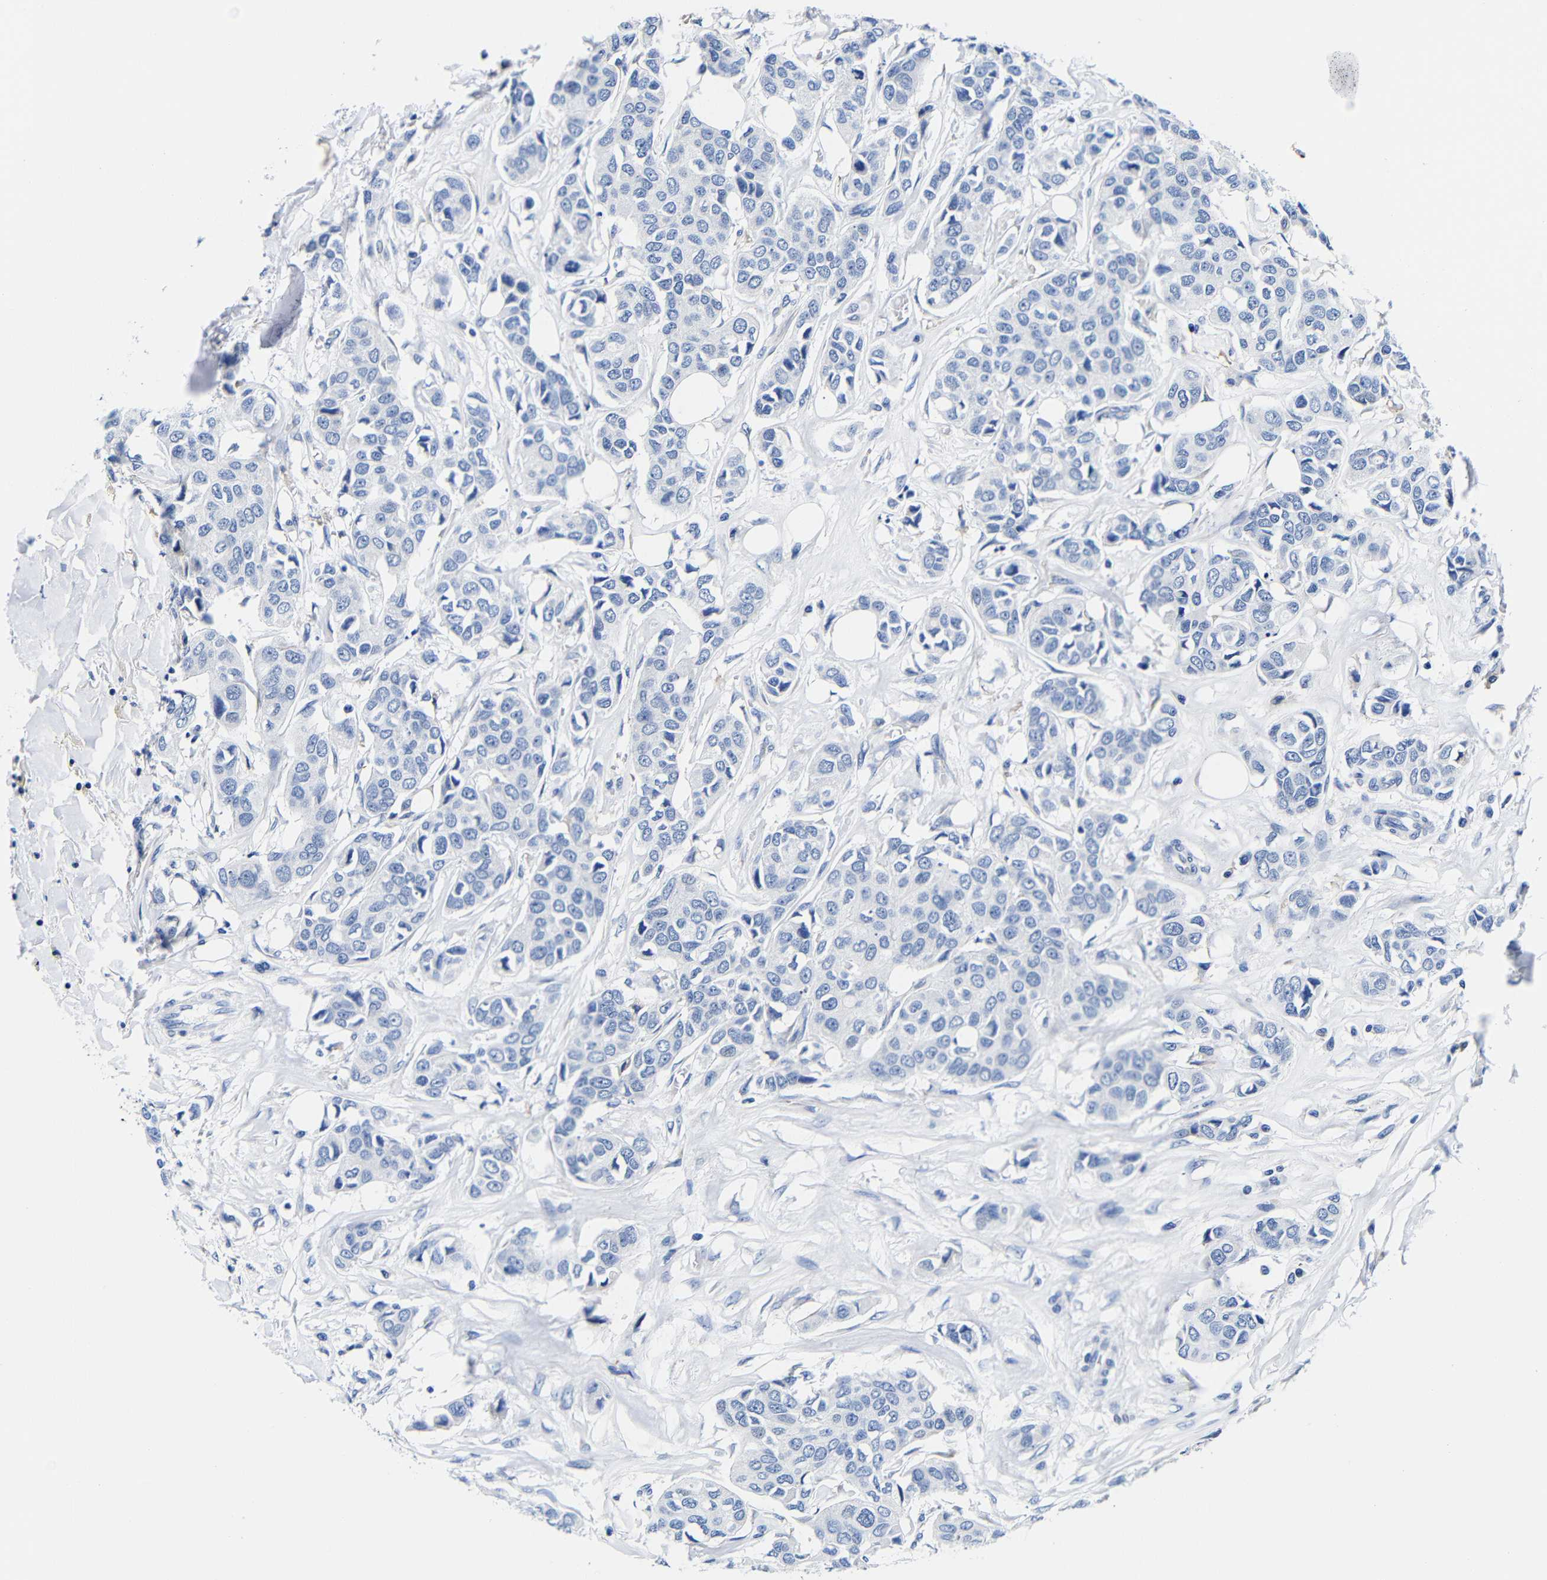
{"staining": {"intensity": "negative", "quantity": "none", "location": "none"}, "tissue": "breast cancer", "cell_type": "Tumor cells", "image_type": "cancer", "snomed": [{"axis": "morphology", "description": "Duct carcinoma"}, {"axis": "topography", "description": "Breast"}], "caption": "IHC of human breast intraductal carcinoma shows no staining in tumor cells. (DAB immunohistochemistry (IHC) visualized using brightfield microscopy, high magnification).", "gene": "CLEC4G", "patient": {"sex": "female", "age": 80}}